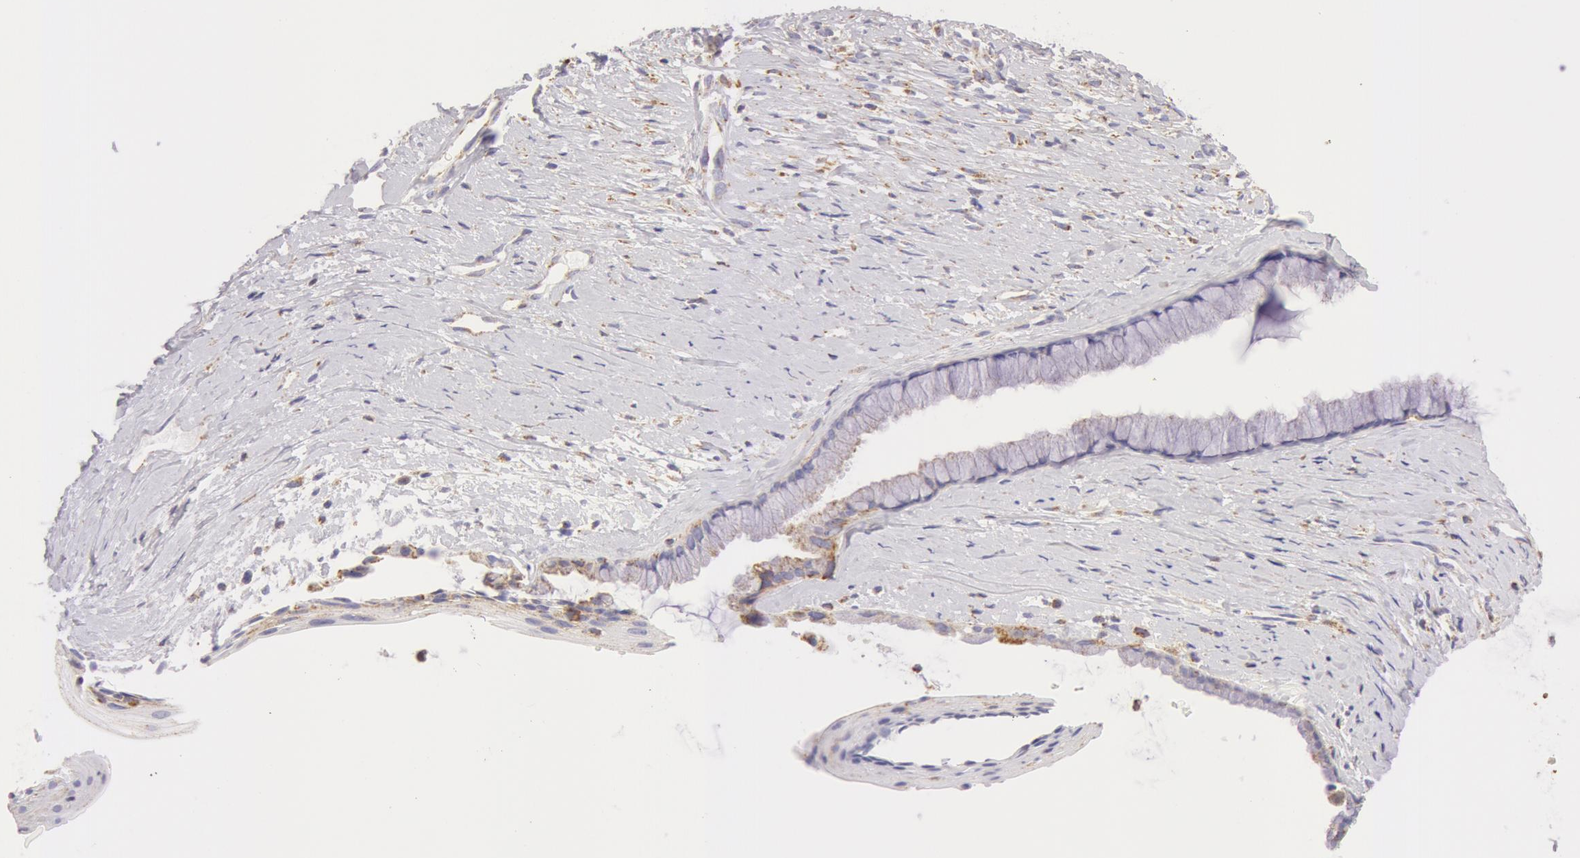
{"staining": {"intensity": "weak", "quantity": "25%-75%", "location": "cytoplasmic/membranous"}, "tissue": "cervix", "cell_type": "Glandular cells", "image_type": "normal", "snomed": [{"axis": "morphology", "description": "Normal tissue, NOS"}, {"axis": "topography", "description": "Cervix"}], "caption": "Normal cervix was stained to show a protein in brown. There is low levels of weak cytoplasmic/membranous expression in about 25%-75% of glandular cells. (Stains: DAB in brown, nuclei in blue, Microscopy: brightfield microscopy at high magnification).", "gene": "ATP5F1B", "patient": {"sex": "female", "age": 82}}